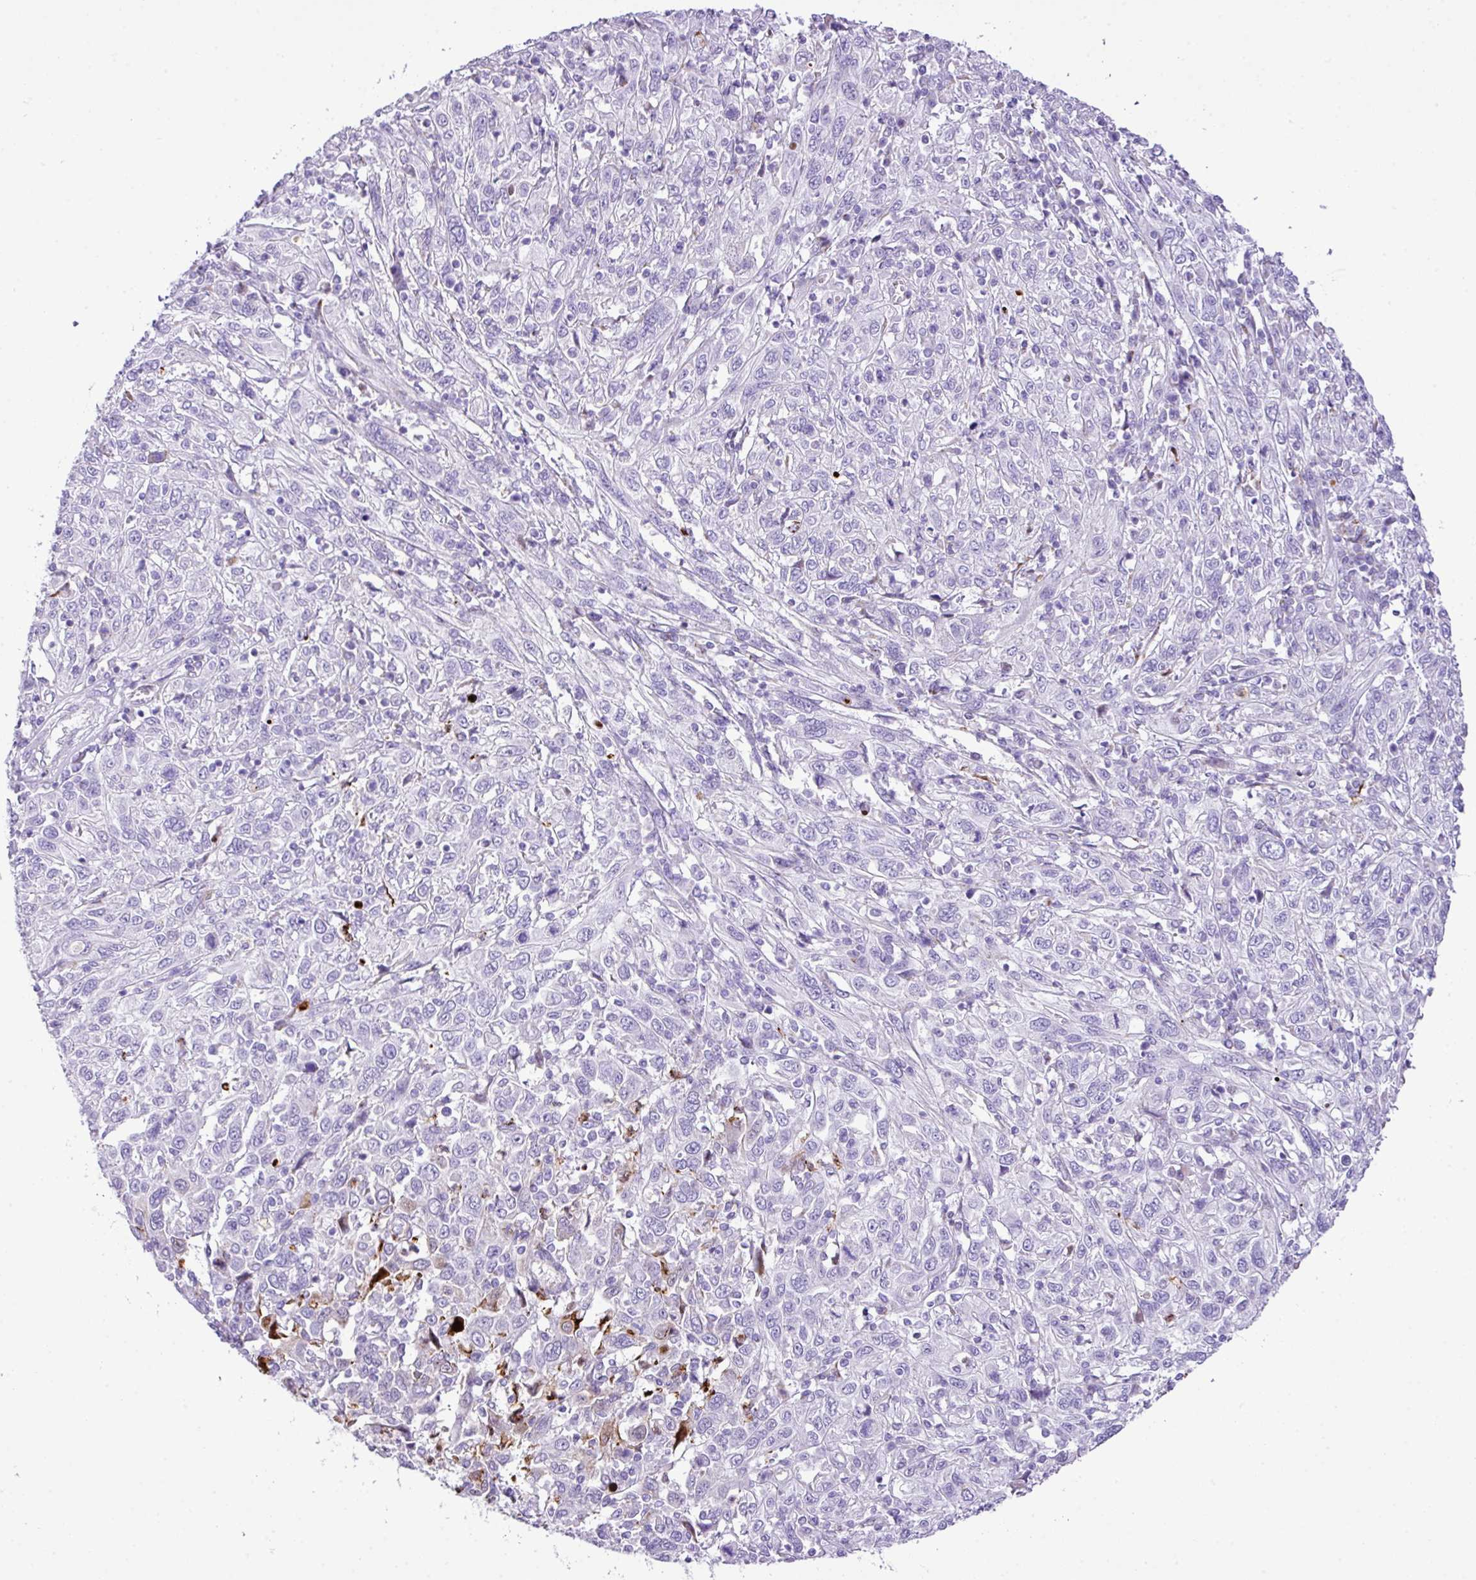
{"staining": {"intensity": "strong", "quantity": "<25%", "location": "cytoplasmic/membranous"}, "tissue": "cervical cancer", "cell_type": "Tumor cells", "image_type": "cancer", "snomed": [{"axis": "morphology", "description": "Squamous cell carcinoma, NOS"}, {"axis": "topography", "description": "Cervix"}], "caption": "Immunohistochemistry (DAB (3,3'-diaminobenzidine)) staining of cervical cancer (squamous cell carcinoma) shows strong cytoplasmic/membranous protein positivity in about <25% of tumor cells.", "gene": "RCAN2", "patient": {"sex": "female", "age": 46}}